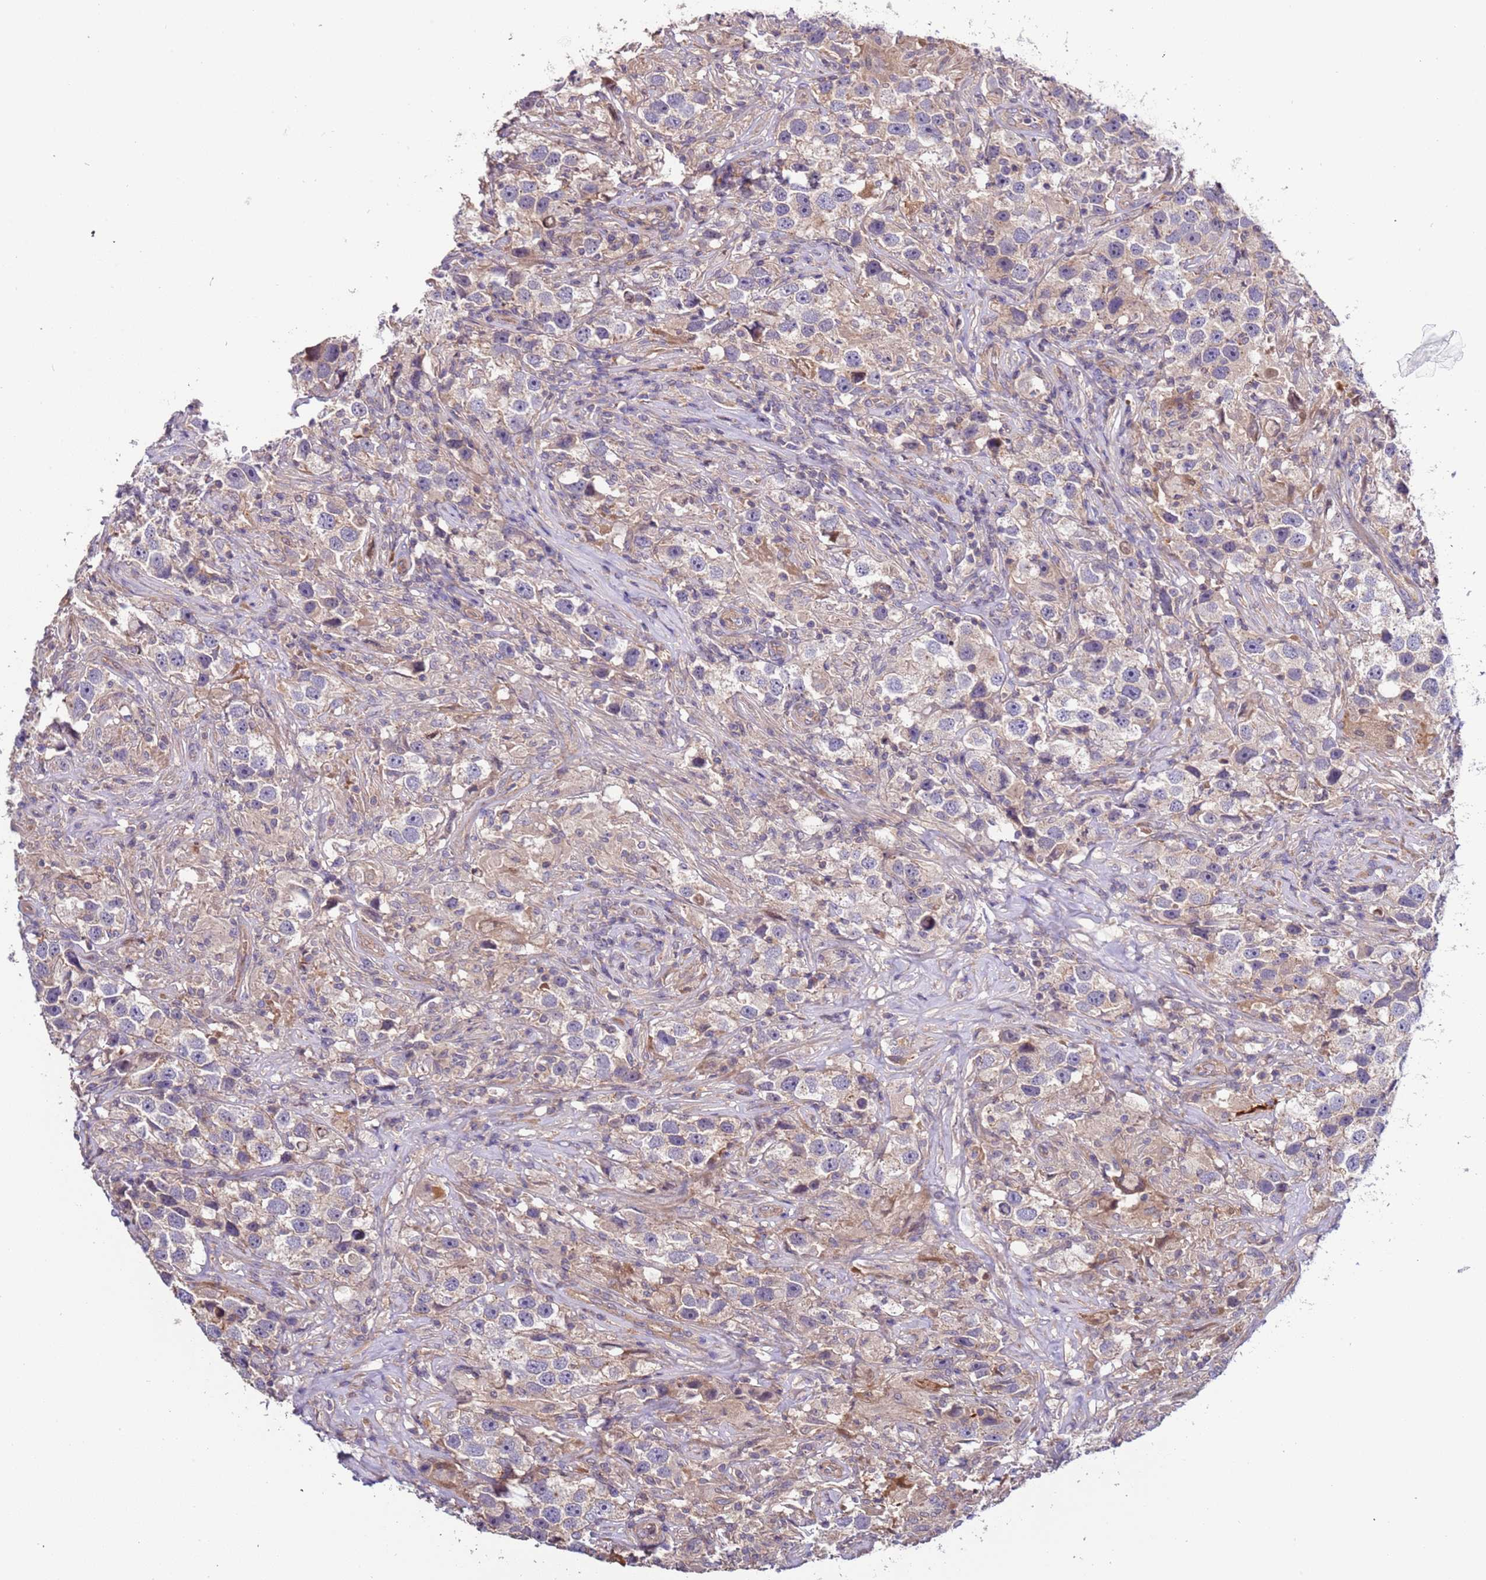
{"staining": {"intensity": "weak", "quantity": "25%-75%", "location": "cytoplasmic/membranous"}, "tissue": "testis cancer", "cell_type": "Tumor cells", "image_type": "cancer", "snomed": [{"axis": "morphology", "description": "Seminoma, NOS"}, {"axis": "topography", "description": "Testis"}], "caption": "Immunohistochemical staining of human testis cancer displays low levels of weak cytoplasmic/membranous protein positivity in approximately 25%-75% of tumor cells. Nuclei are stained in blue.", "gene": "LAMB4", "patient": {"sex": "male", "age": 49}}